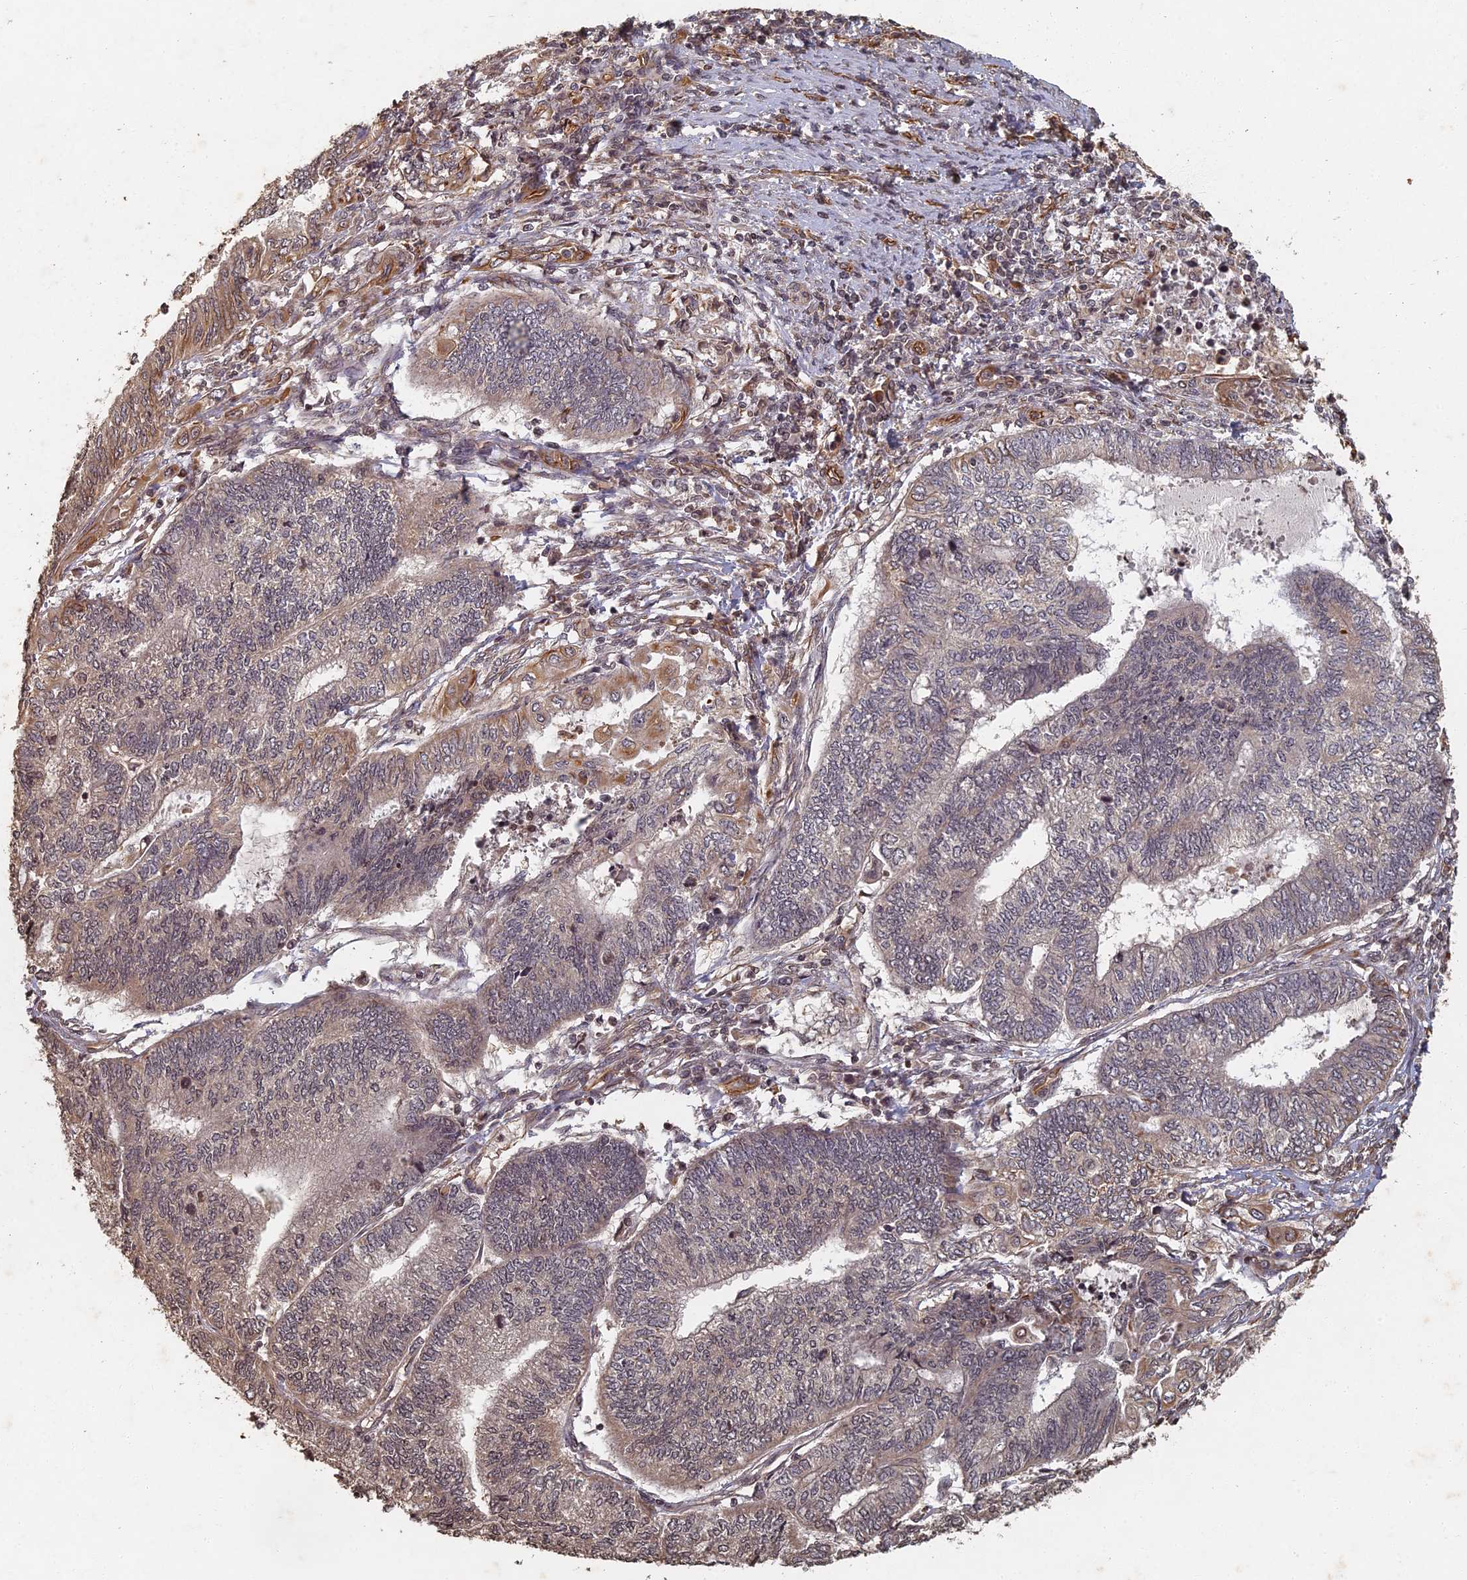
{"staining": {"intensity": "weak", "quantity": "<25%", "location": "cytoplasmic/membranous"}, "tissue": "endometrial cancer", "cell_type": "Tumor cells", "image_type": "cancer", "snomed": [{"axis": "morphology", "description": "Adenocarcinoma, NOS"}, {"axis": "topography", "description": "Uterus"}, {"axis": "topography", "description": "Endometrium"}], "caption": "Endometrial cancer (adenocarcinoma) stained for a protein using immunohistochemistry demonstrates no staining tumor cells.", "gene": "ABCB10", "patient": {"sex": "female", "age": 70}}